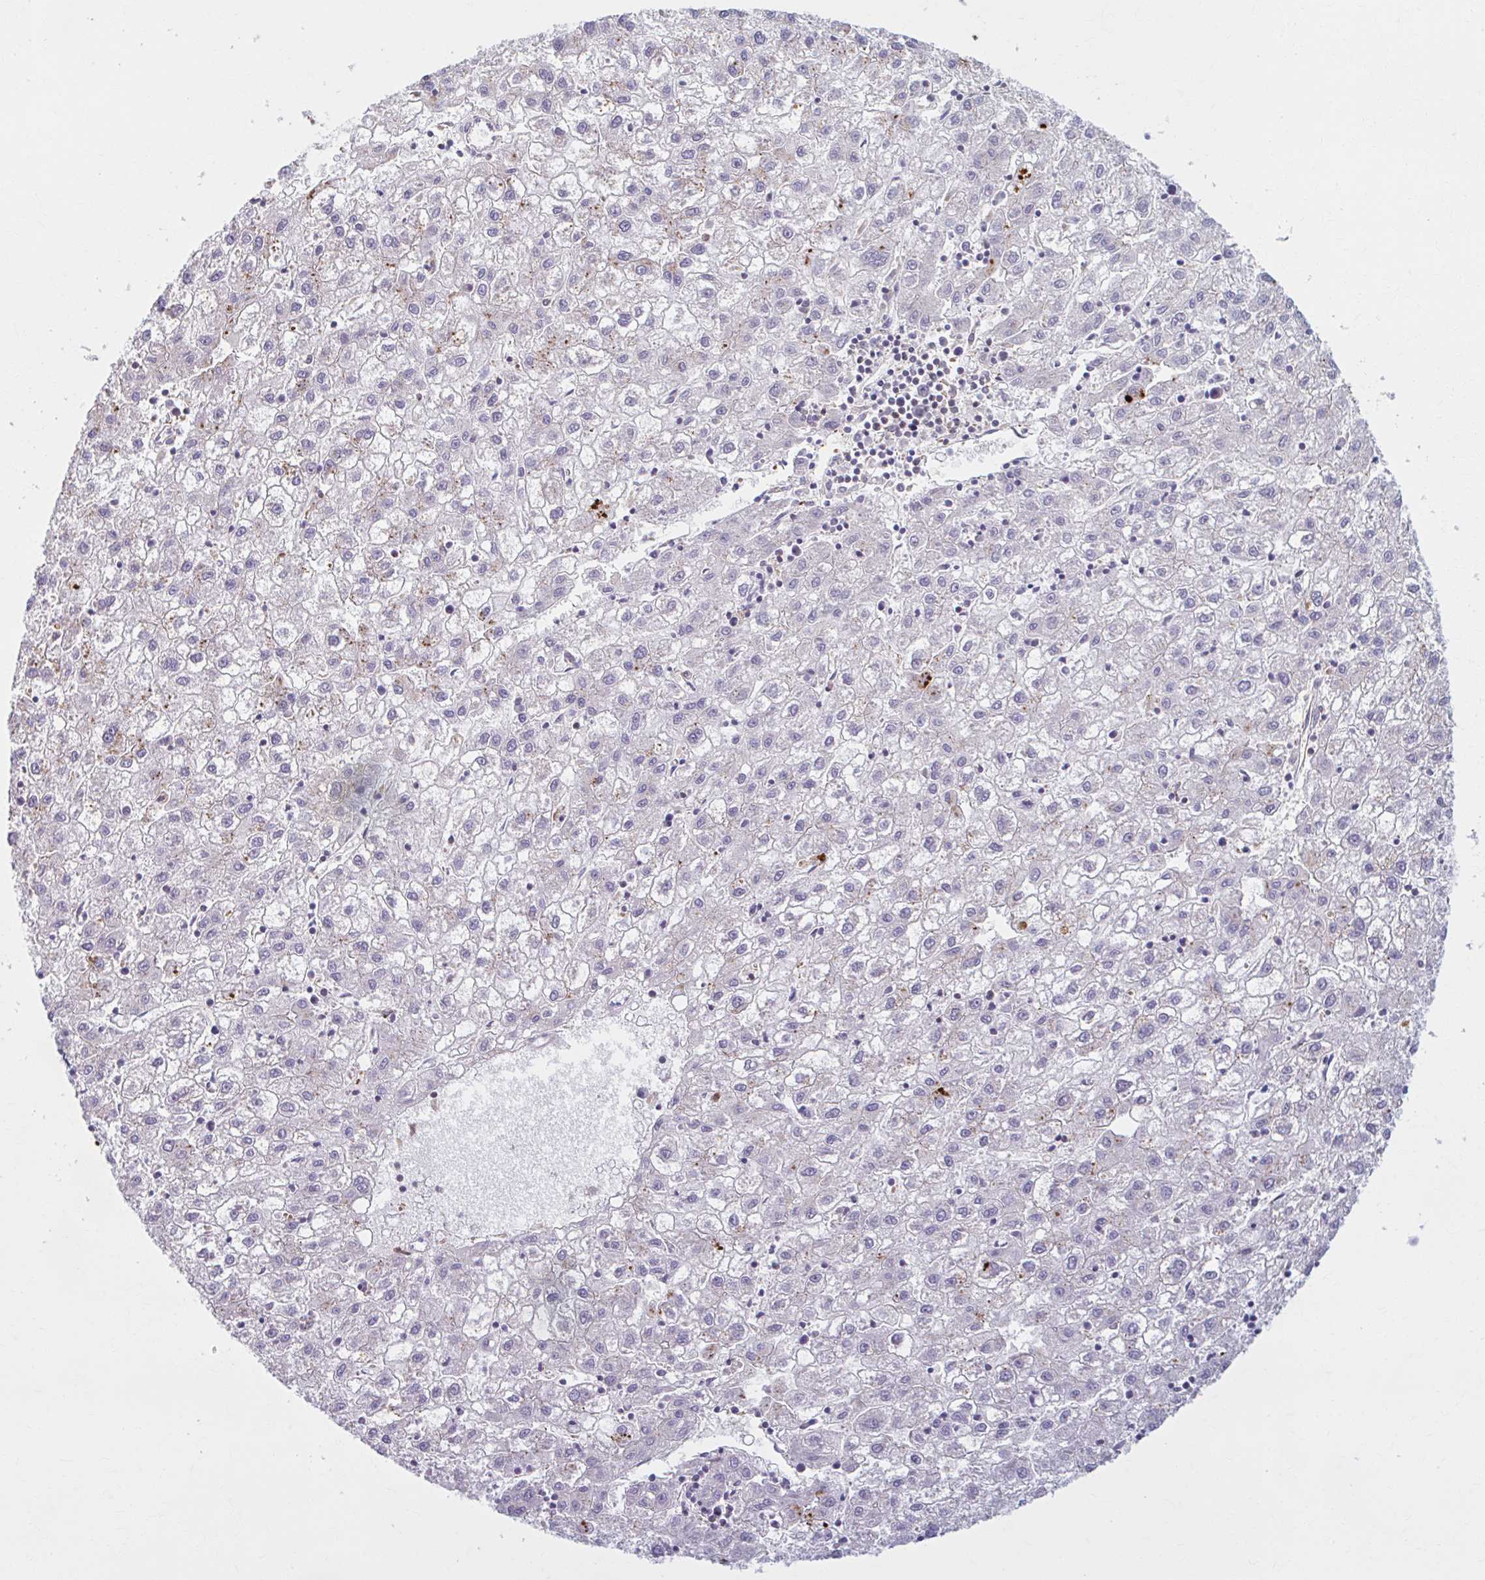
{"staining": {"intensity": "negative", "quantity": "none", "location": "none"}, "tissue": "liver cancer", "cell_type": "Tumor cells", "image_type": "cancer", "snomed": [{"axis": "morphology", "description": "Carcinoma, Hepatocellular, NOS"}, {"axis": "topography", "description": "Liver"}], "caption": "This is an IHC micrograph of liver hepatocellular carcinoma. There is no expression in tumor cells.", "gene": "ADAT3", "patient": {"sex": "male", "age": 72}}